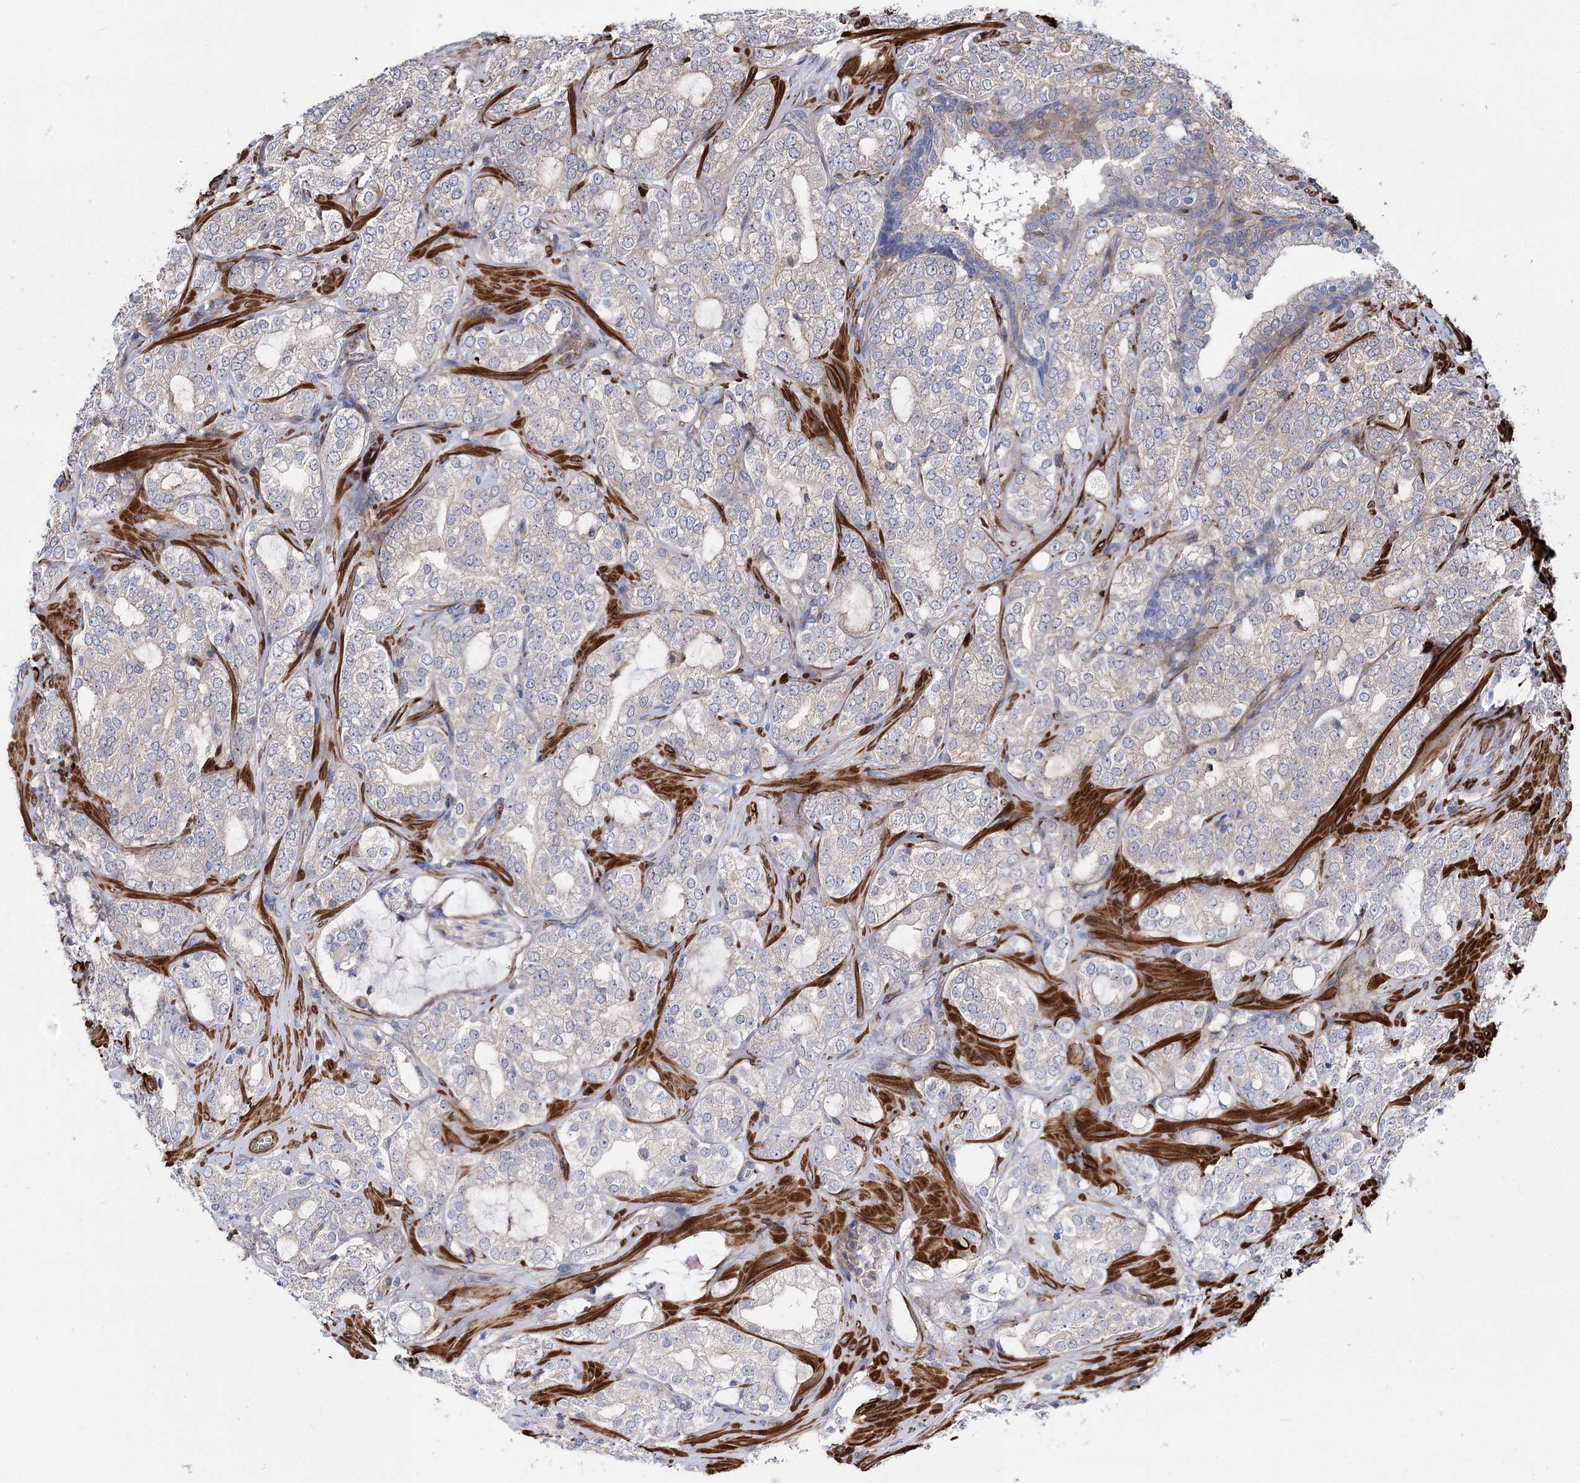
{"staining": {"intensity": "negative", "quantity": "none", "location": "none"}, "tissue": "prostate cancer", "cell_type": "Tumor cells", "image_type": "cancer", "snomed": [{"axis": "morphology", "description": "Adenocarcinoma, High grade"}, {"axis": "topography", "description": "Prostate"}], "caption": "A high-resolution micrograph shows immunohistochemistry (IHC) staining of prostate cancer, which reveals no significant staining in tumor cells.", "gene": "DPP3", "patient": {"sex": "male", "age": 64}}